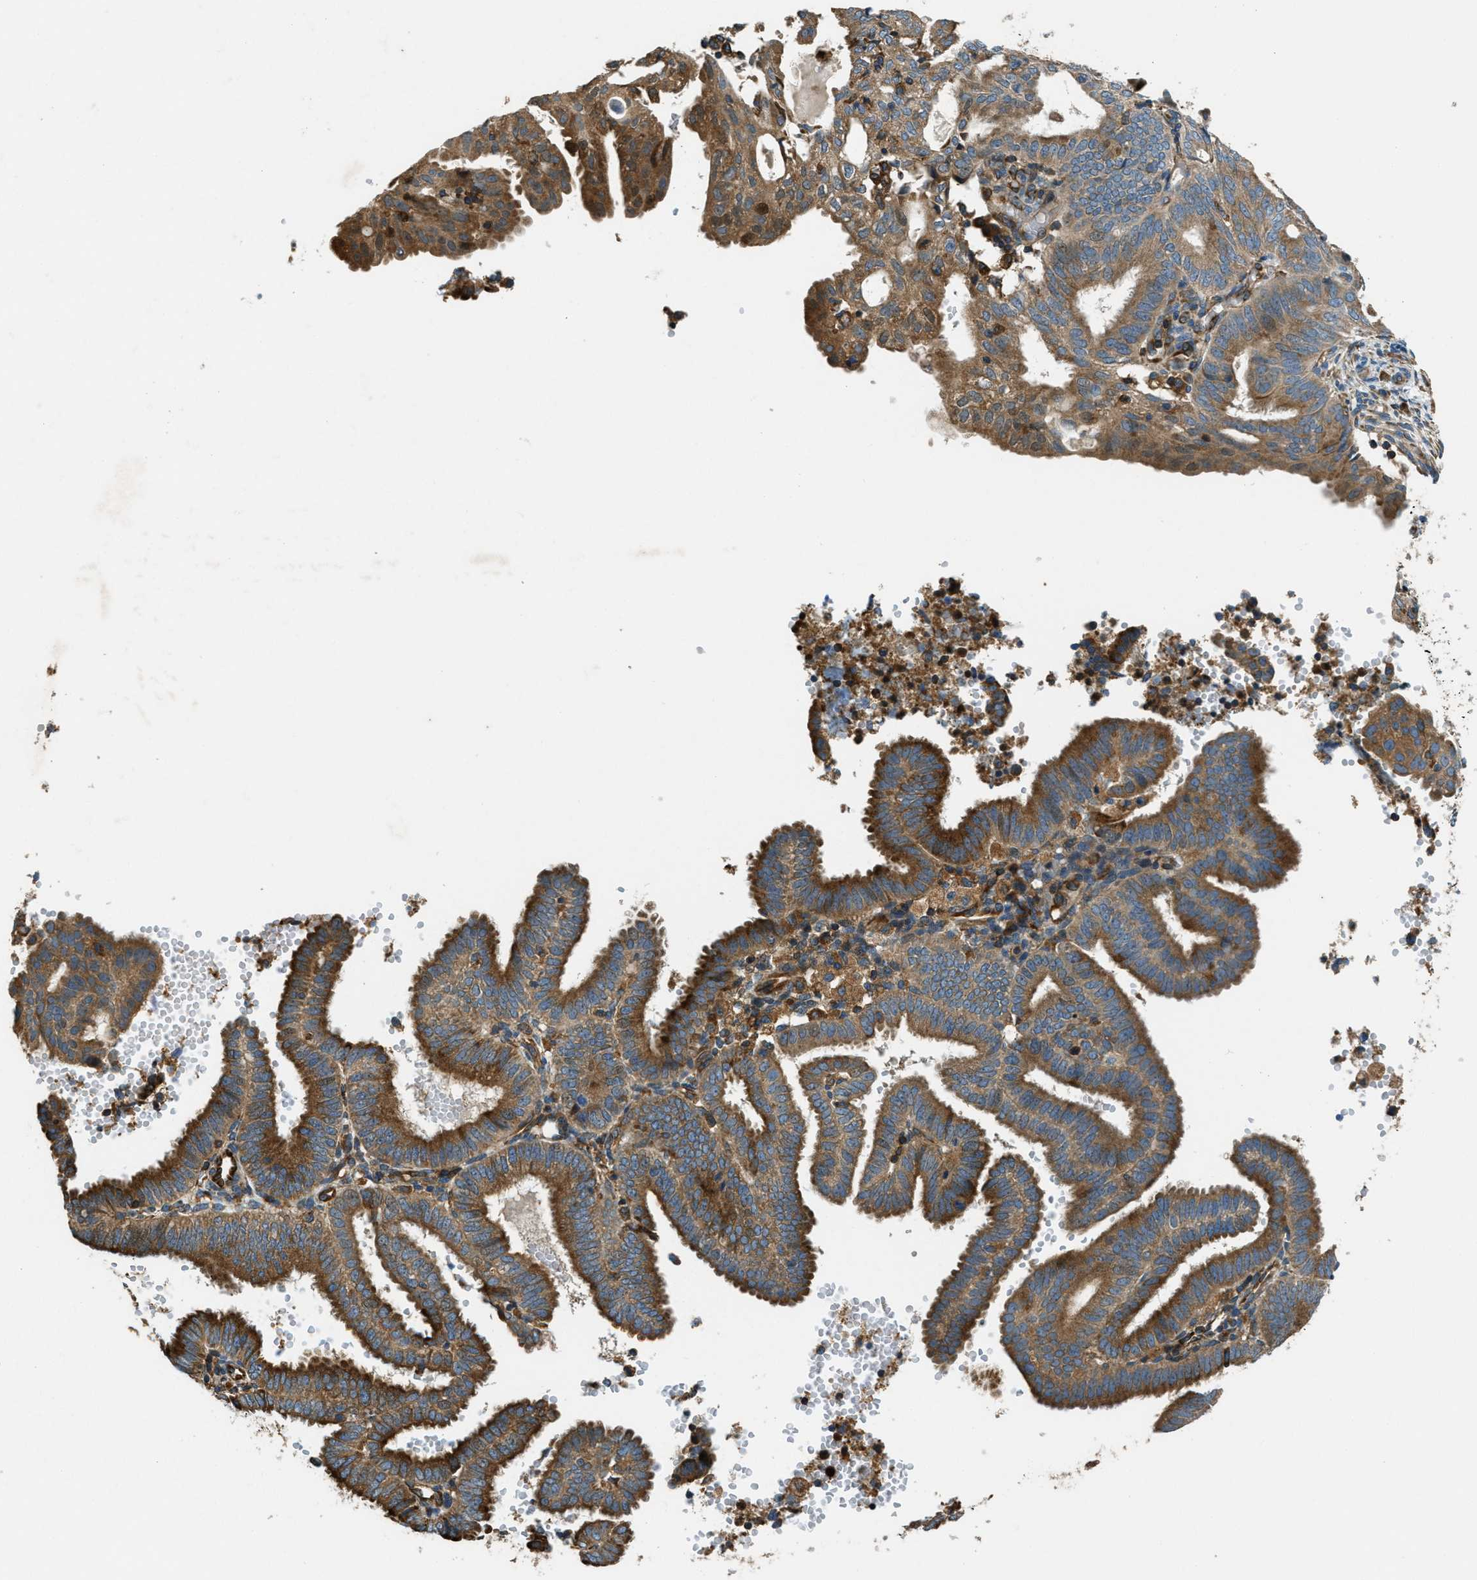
{"staining": {"intensity": "strong", "quantity": ">75%", "location": "cytoplasmic/membranous"}, "tissue": "endometrial cancer", "cell_type": "Tumor cells", "image_type": "cancer", "snomed": [{"axis": "morphology", "description": "Adenocarcinoma, NOS"}, {"axis": "topography", "description": "Endometrium"}], "caption": "An immunohistochemistry micrograph of tumor tissue is shown. Protein staining in brown highlights strong cytoplasmic/membranous positivity in endometrial cancer (adenocarcinoma) within tumor cells.", "gene": "GIMAP8", "patient": {"sex": "female", "age": 58}}